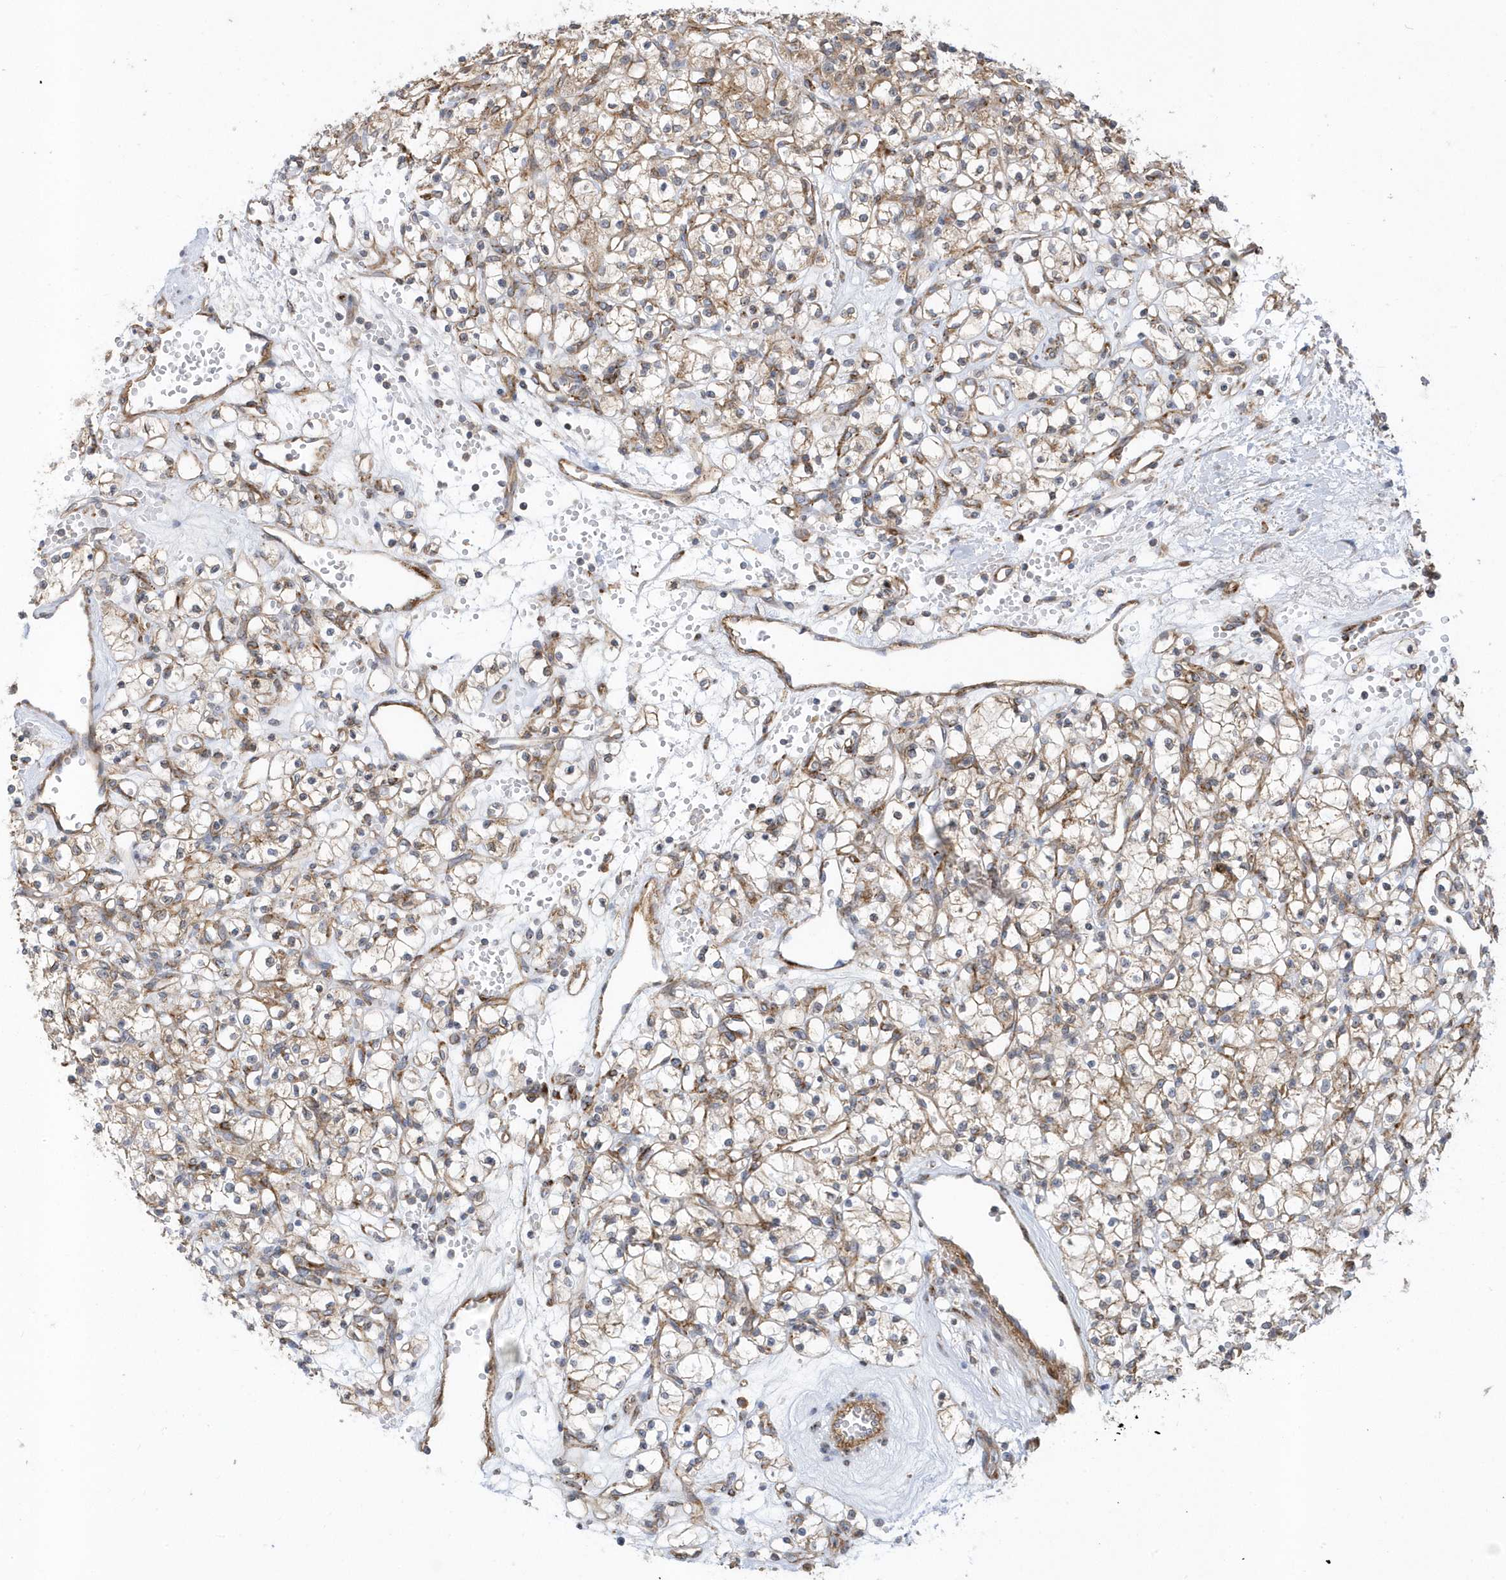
{"staining": {"intensity": "weak", "quantity": ">75%", "location": "cytoplasmic/membranous"}, "tissue": "renal cancer", "cell_type": "Tumor cells", "image_type": "cancer", "snomed": [{"axis": "morphology", "description": "Adenocarcinoma, NOS"}, {"axis": "topography", "description": "Kidney"}], "caption": "A low amount of weak cytoplasmic/membranous staining is appreciated in about >75% of tumor cells in renal adenocarcinoma tissue.", "gene": "HRH4", "patient": {"sex": "female", "age": 59}}